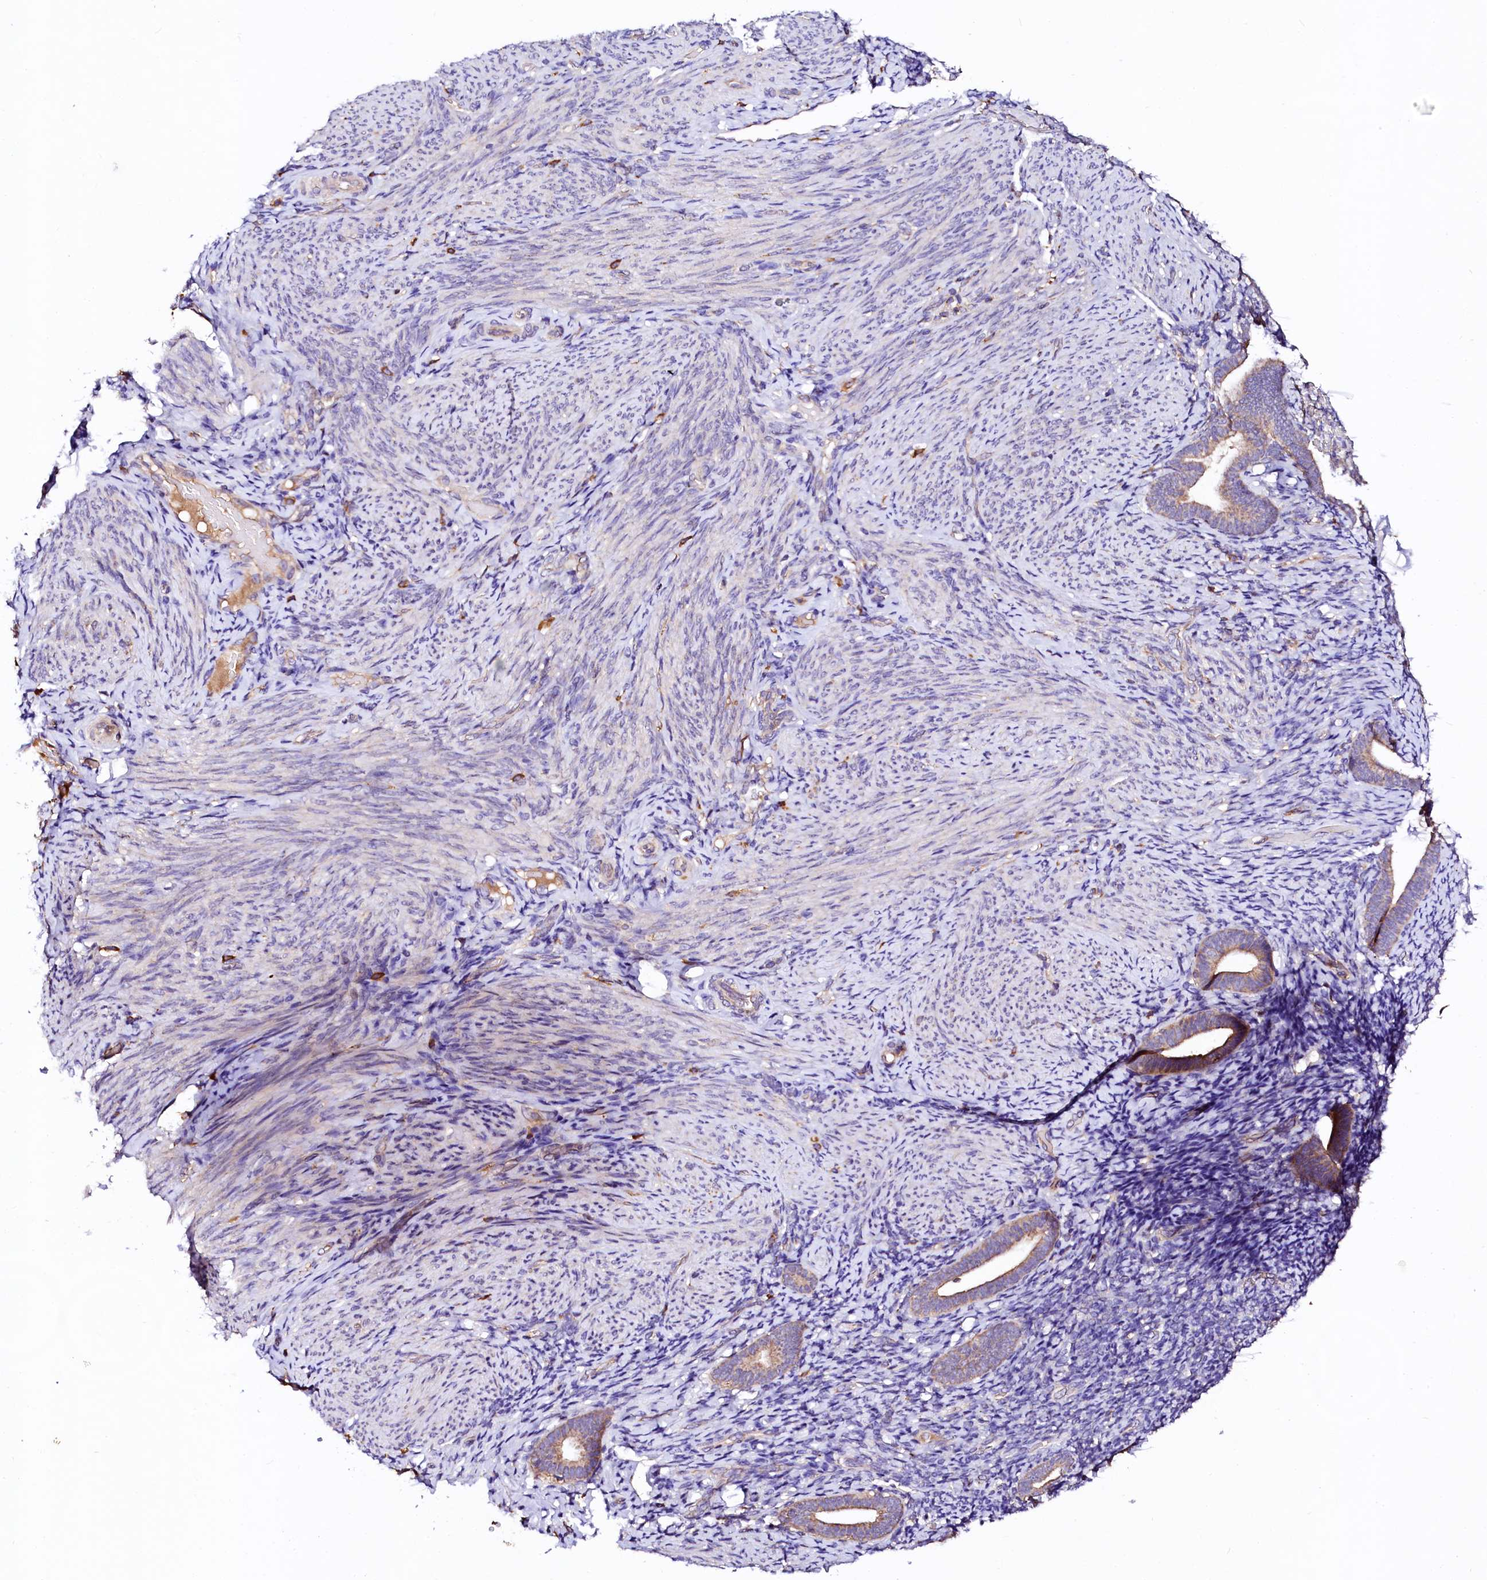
{"staining": {"intensity": "negative", "quantity": "none", "location": "none"}, "tissue": "endometrium", "cell_type": "Cells in endometrial stroma", "image_type": "normal", "snomed": [{"axis": "morphology", "description": "Normal tissue, NOS"}, {"axis": "topography", "description": "Endometrium"}], "caption": "High power microscopy image of an immunohistochemistry micrograph of benign endometrium, revealing no significant staining in cells in endometrial stroma.", "gene": "ST3GAL1", "patient": {"sex": "female", "age": 51}}